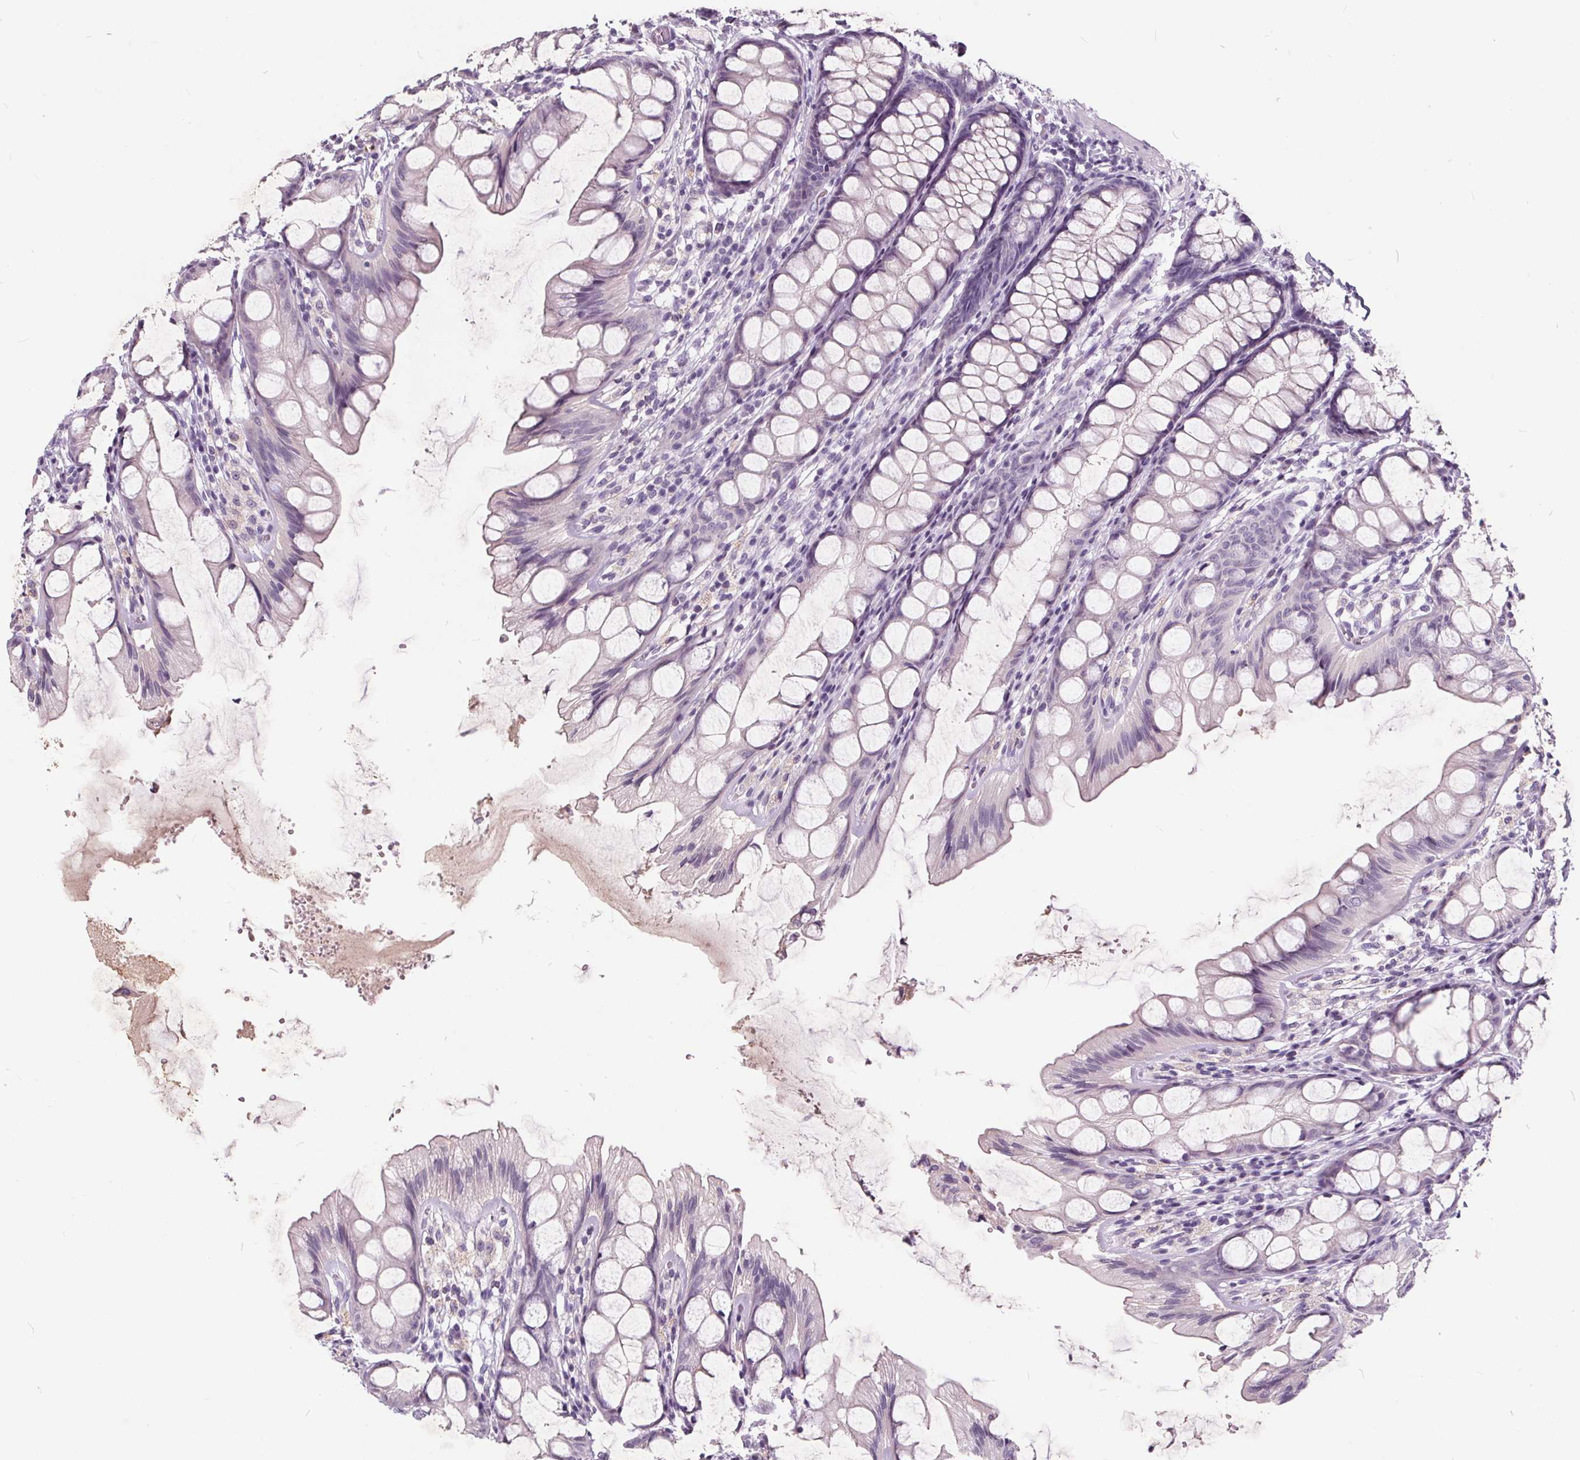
{"staining": {"intensity": "negative", "quantity": "none", "location": "none"}, "tissue": "colon", "cell_type": "Endothelial cells", "image_type": "normal", "snomed": [{"axis": "morphology", "description": "Normal tissue, NOS"}, {"axis": "topography", "description": "Colon"}], "caption": "Immunohistochemical staining of benign colon reveals no significant positivity in endothelial cells.", "gene": "PLA2G2E", "patient": {"sex": "male", "age": 47}}